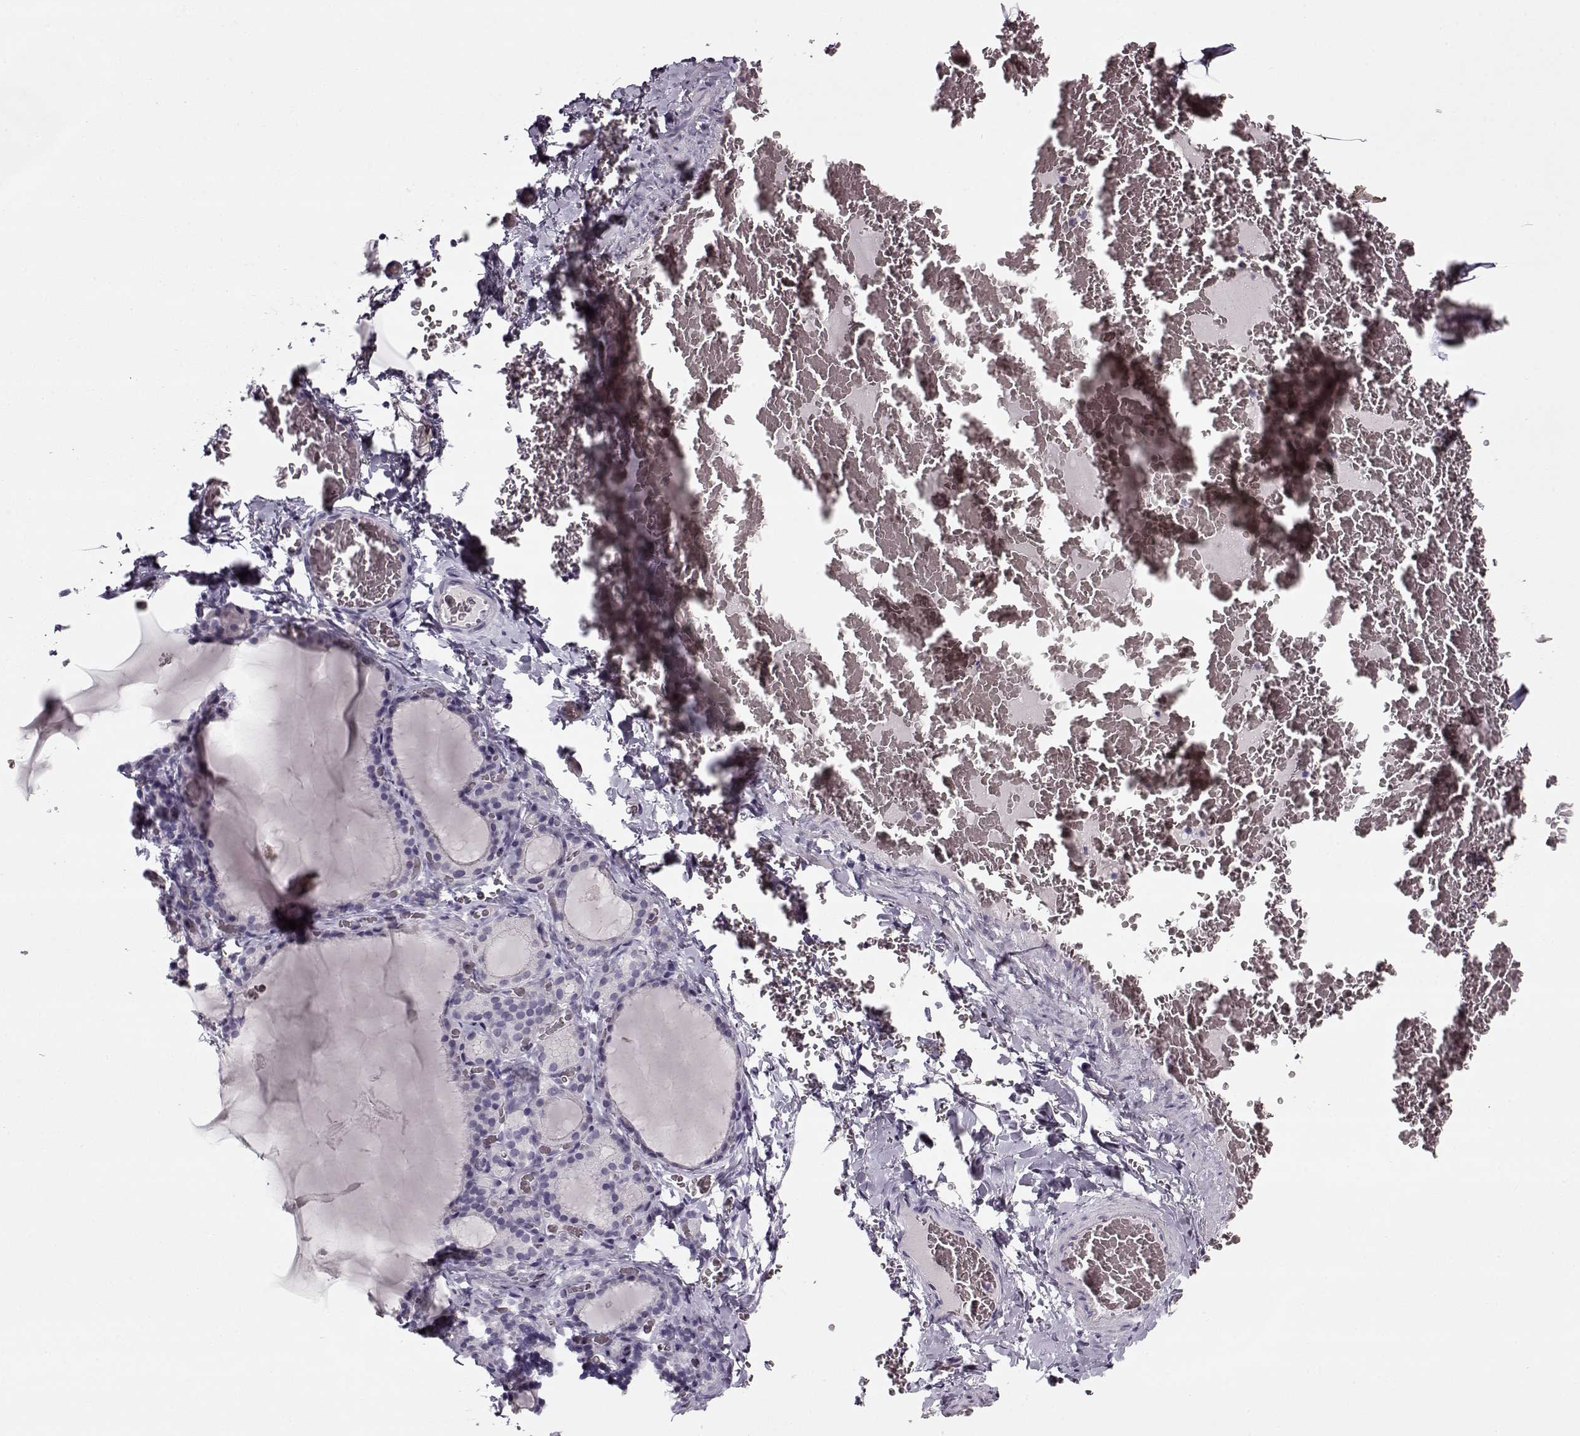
{"staining": {"intensity": "negative", "quantity": "none", "location": "none"}, "tissue": "thyroid gland", "cell_type": "Glandular cells", "image_type": "normal", "snomed": [{"axis": "morphology", "description": "Normal tissue, NOS"}, {"axis": "morphology", "description": "Hyperplasia, NOS"}, {"axis": "topography", "description": "Thyroid gland"}], "caption": "Protein analysis of benign thyroid gland demonstrates no significant positivity in glandular cells. The staining is performed using DAB brown chromogen with nuclei counter-stained in using hematoxylin.", "gene": "PNMT", "patient": {"sex": "female", "age": 27}}